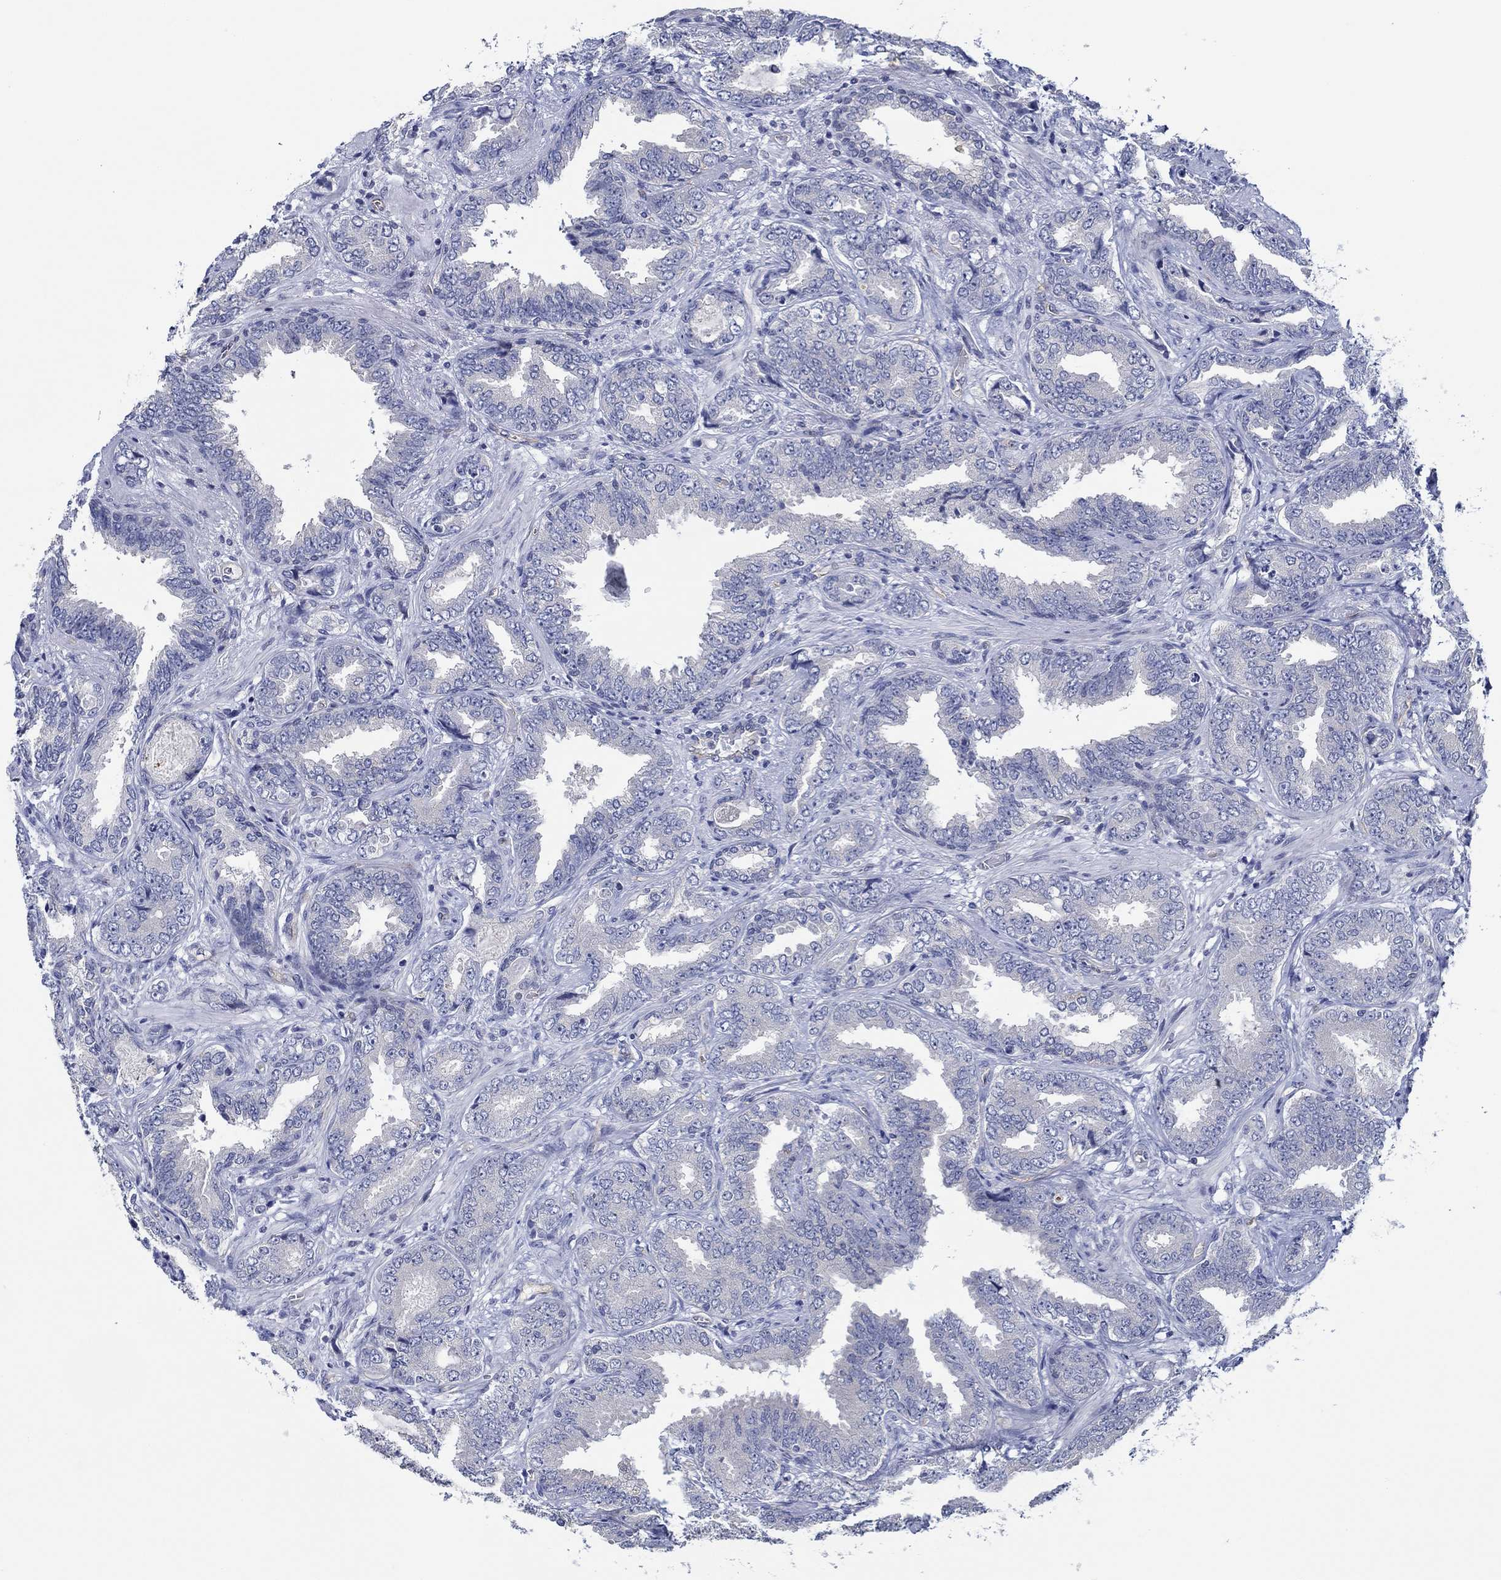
{"staining": {"intensity": "negative", "quantity": "none", "location": "none"}, "tissue": "prostate cancer", "cell_type": "Tumor cells", "image_type": "cancer", "snomed": [{"axis": "morphology", "description": "Adenocarcinoma, Low grade"}, {"axis": "topography", "description": "Prostate"}], "caption": "Immunohistochemical staining of prostate cancer displays no significant staining in tumor cells.", "gene": "GJA5", "patient": {"sex": "male", "age": 68}}